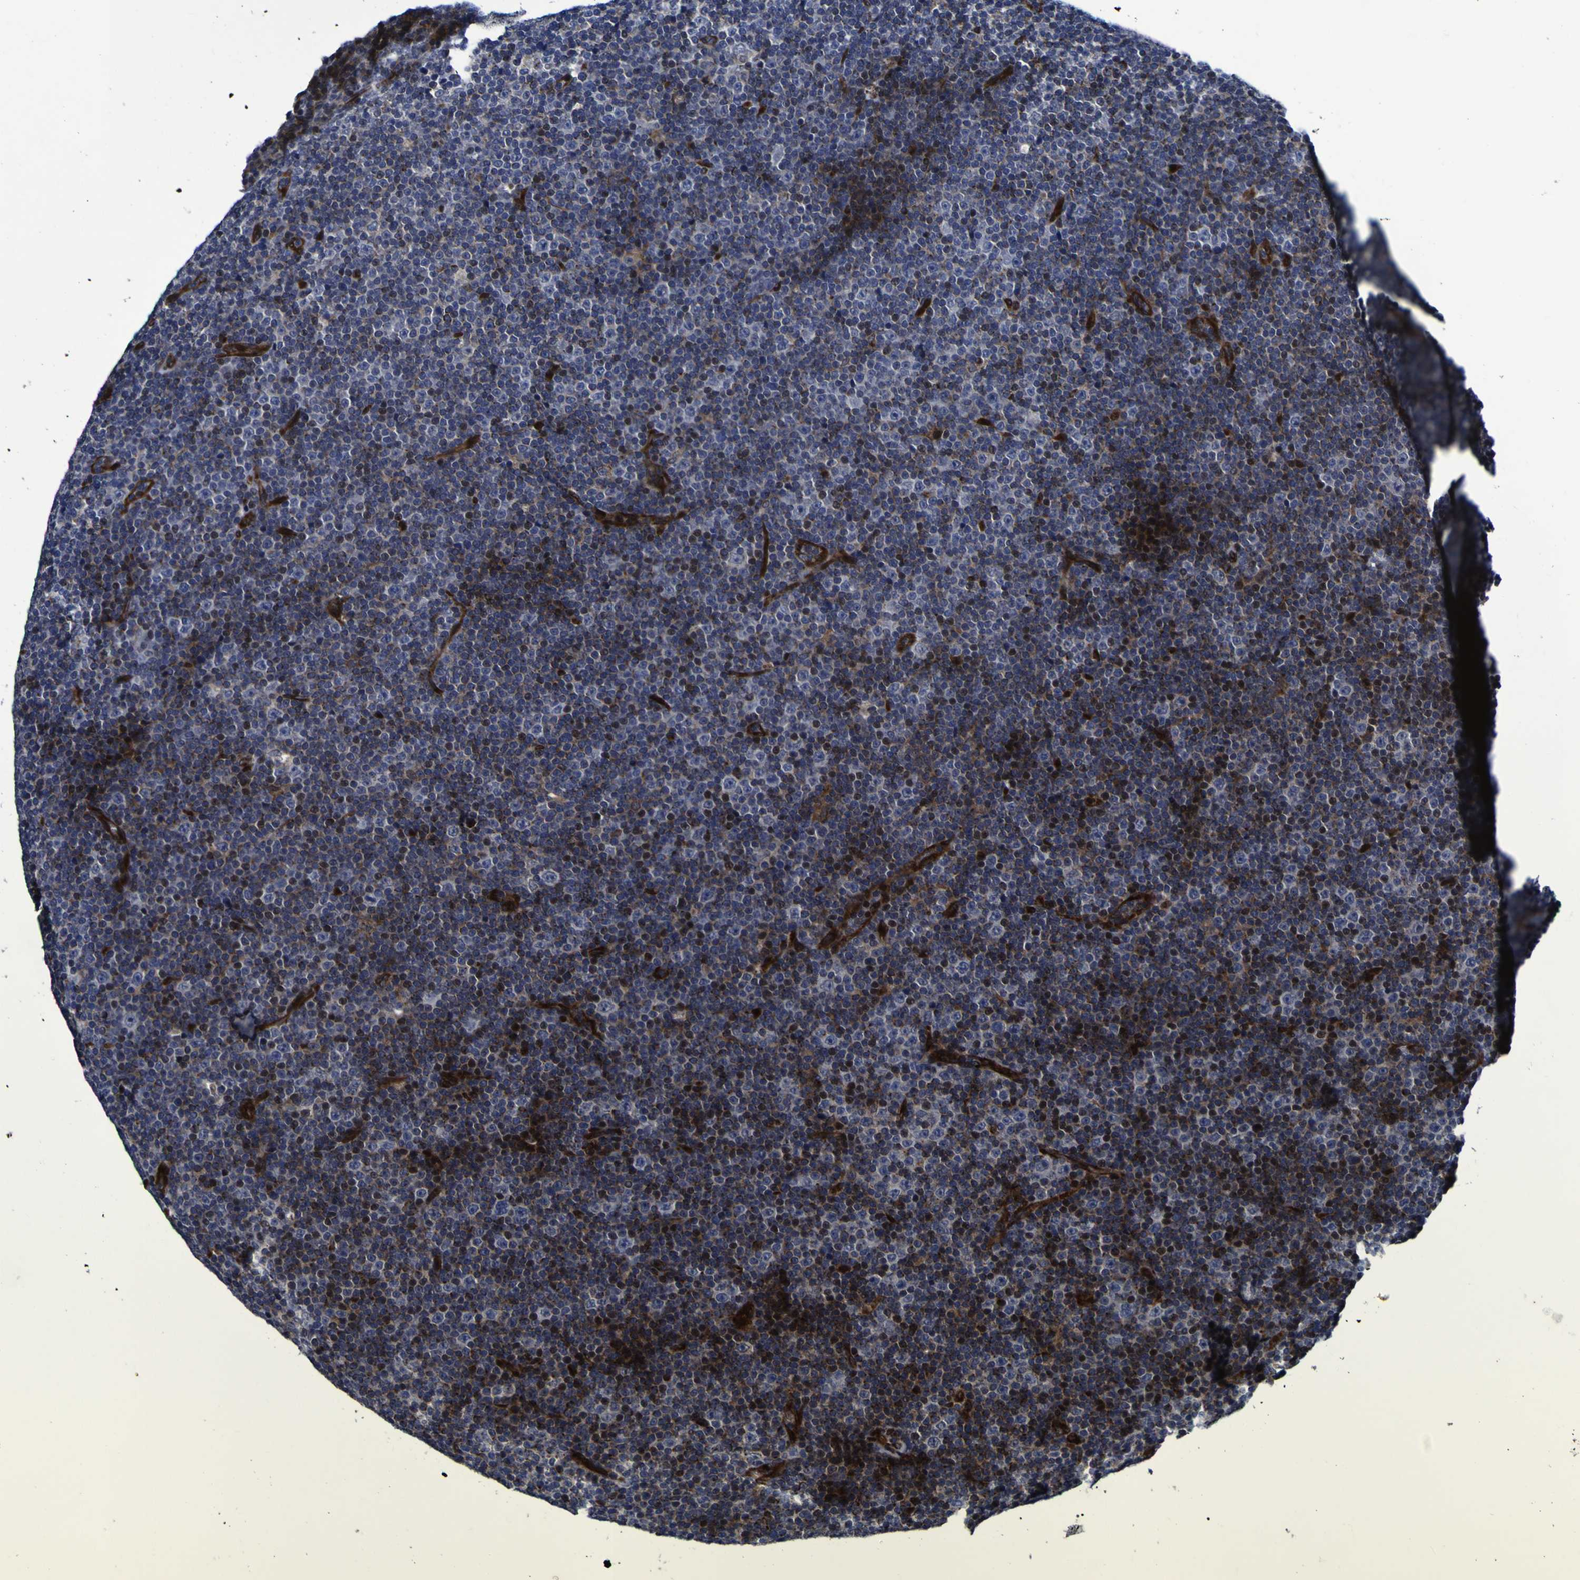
{"staining": {"intensity": "strong", "quantity": "25%-75%", "location": "cytoplasmic/membranous,nuclear"}, "tissue": "lymphoma", "cell_type": "Tumor cells", "image_type": "cancer", "snomed": [{"axis": "morphology", "description": "Malignant lymphoma, non-Hodgkin's type, Low grade"}, {"axis": "topography", "description": "Lymph node"}], "caption": "Malignant lymphoma, non-Hodgkin's type (low-grade) was stained to show a protein in brown. There is high levels of strong cytoplasmic/membranous and nuclear expression in about 25%-75% of tumor cells.", "gene": "MGLL", "patient": {"sex": "female", "age": 67}}